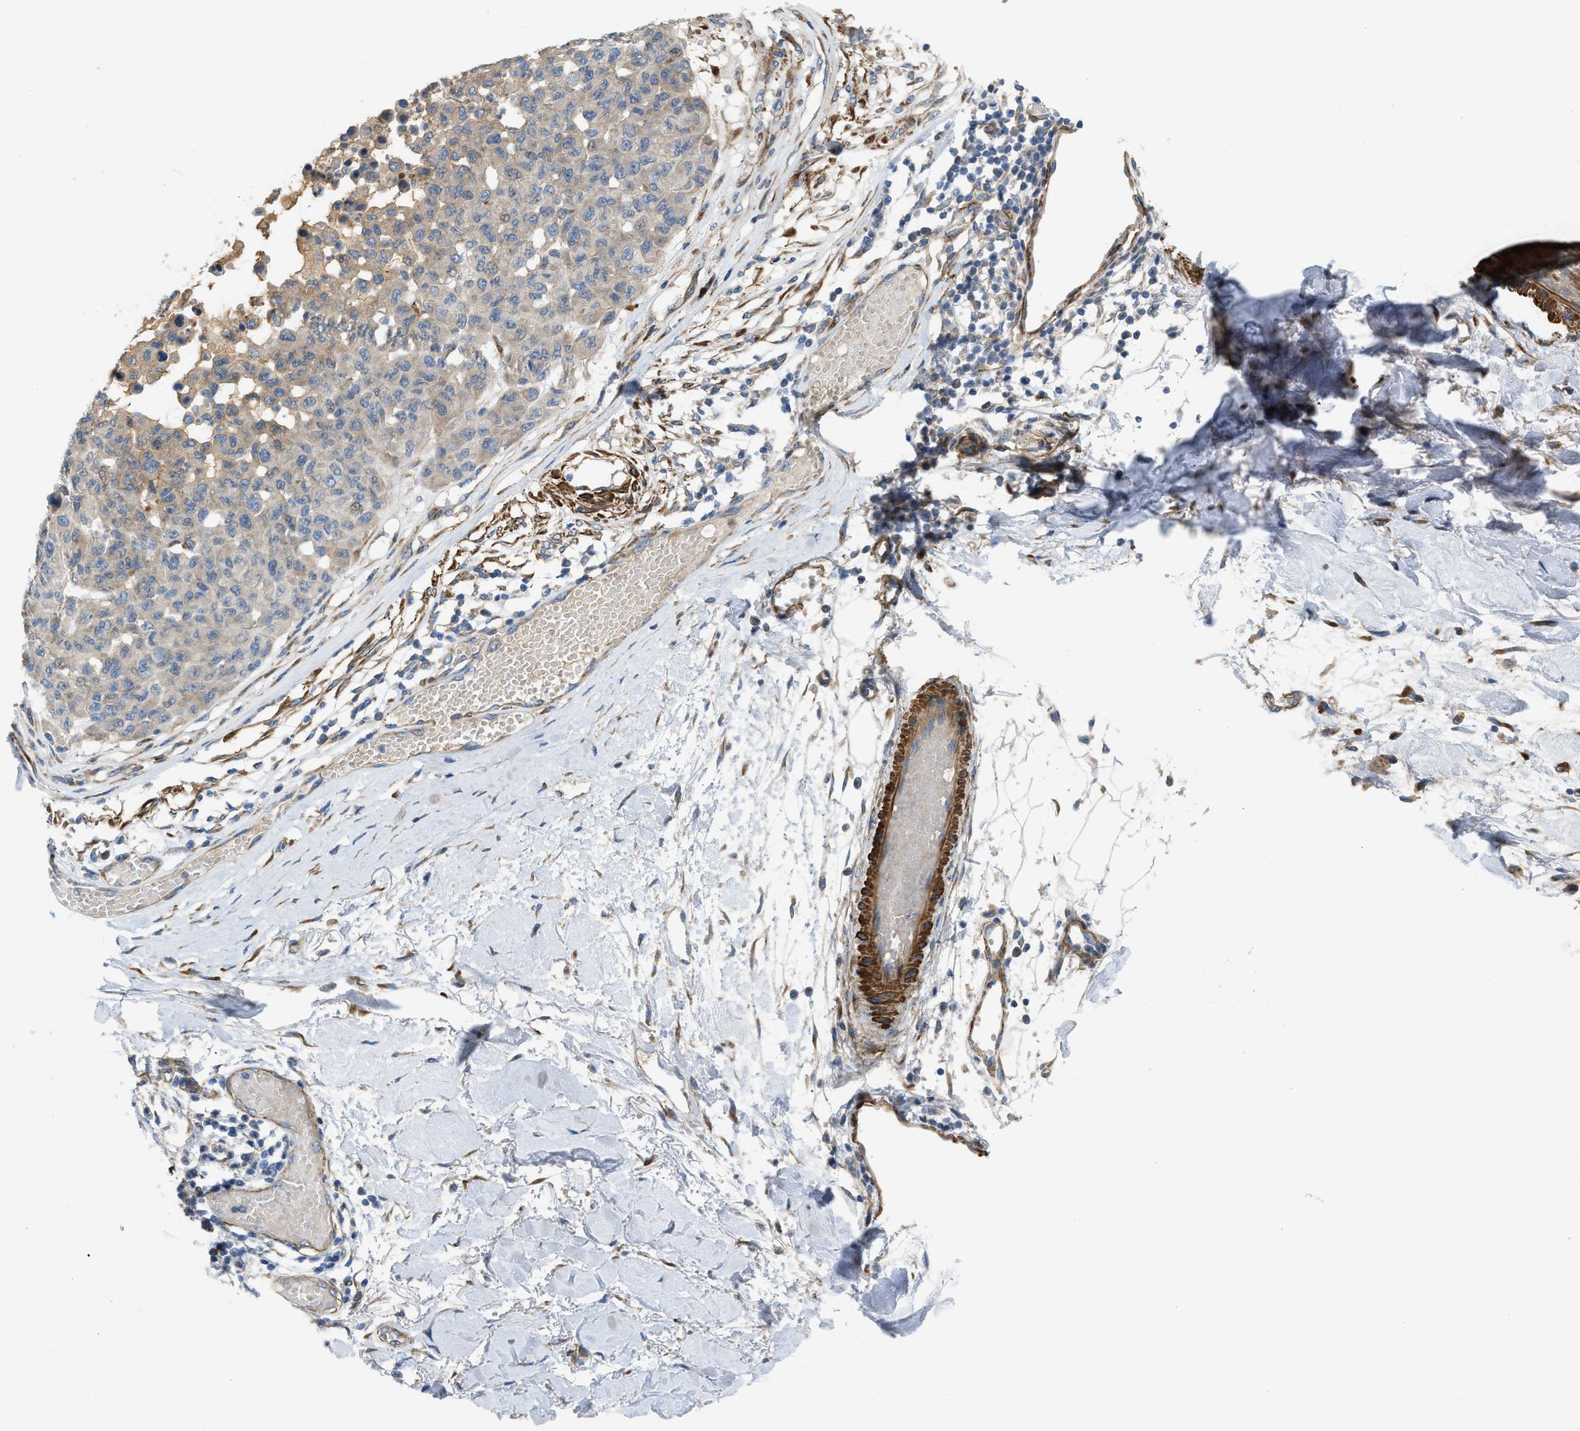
{"staining": {"intensity": "moderate", "quantity": "<25%", "location": "cytoplasmic/membranous"}, "tissue": "melanoma", "cell_type": "Tumor cells", "image_type": "cancer", "snomed": [{"axis": "morphology", "description": "Normal tissue, NOS"}, {"axis": "morphology", "description": "Malignant melanoma, NOS"}, {"axis": "topography", "description": "Skin"}], "caption": "Malignant melanoma stained with DAB immunohistochemistry (IHC) displays low levels of moderate cytoplasmic/membranous staining in about <25% of tumor cells. (Stains: DAB (3,3'-diaminobenzidine) in brown, nuclei in blue, Microscopy: brightfield microscopy at high magnification).", "gene": "BMPR1A", "patient": {"sex": "male", "age": 62}}